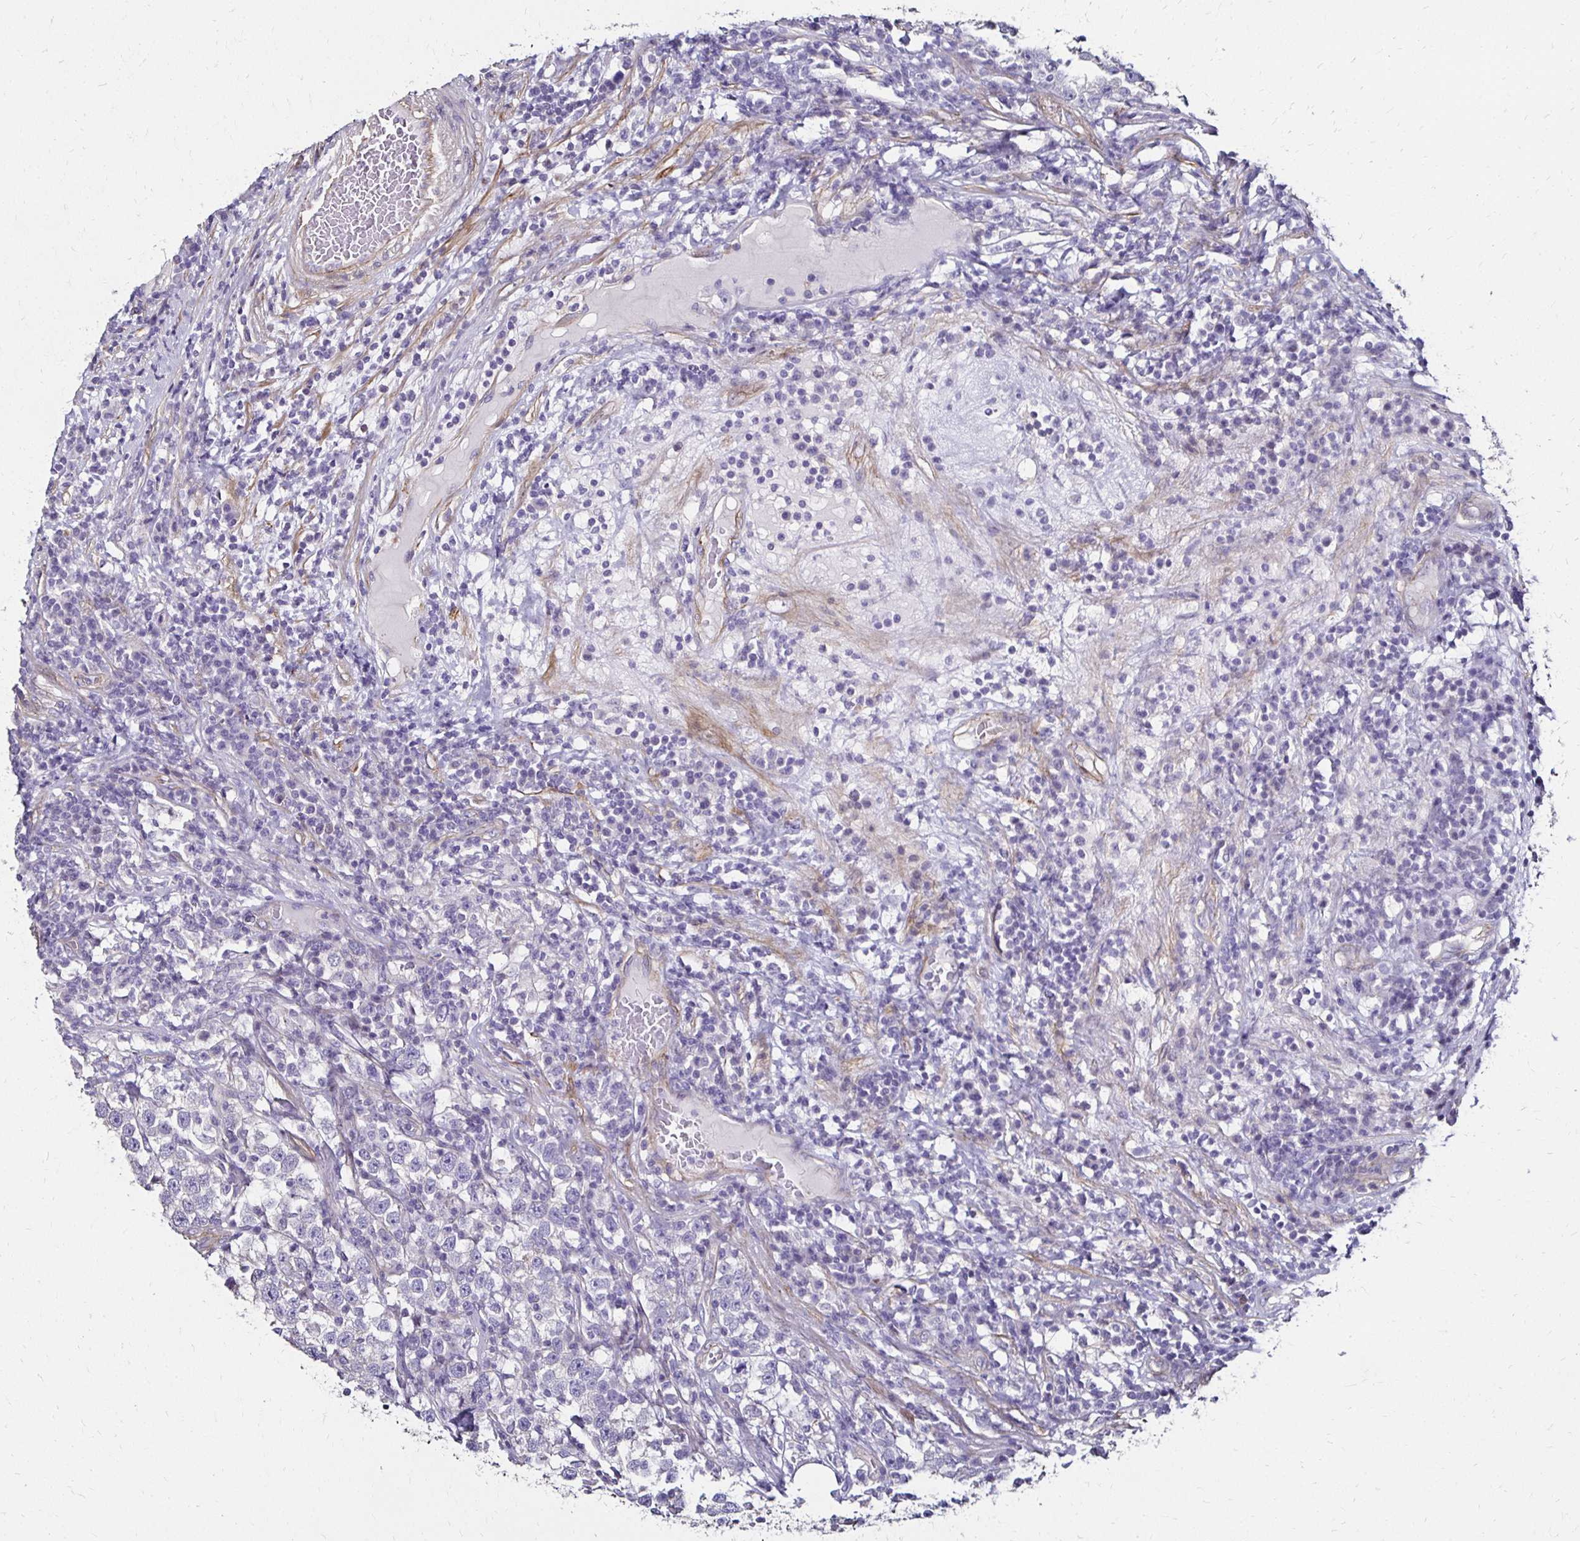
{"staining": {"intensity": "negative", "quantity": "none", "location": "none"}, "tissue": "testis cancer", "cell_type": "Tumor cells", "image_type": "cancer", "snomed": [{"axis": "morphology", "description": "Seminoma, NOS"}, {"axis": "topography", "description": "Testis"}], "caption": "This is a photomicrograph of IHC staining of testis seminoma, which shows no expression in tumor cells.", "gene": "ITGB1", "patient": {"sex": "male", "age": 43}}